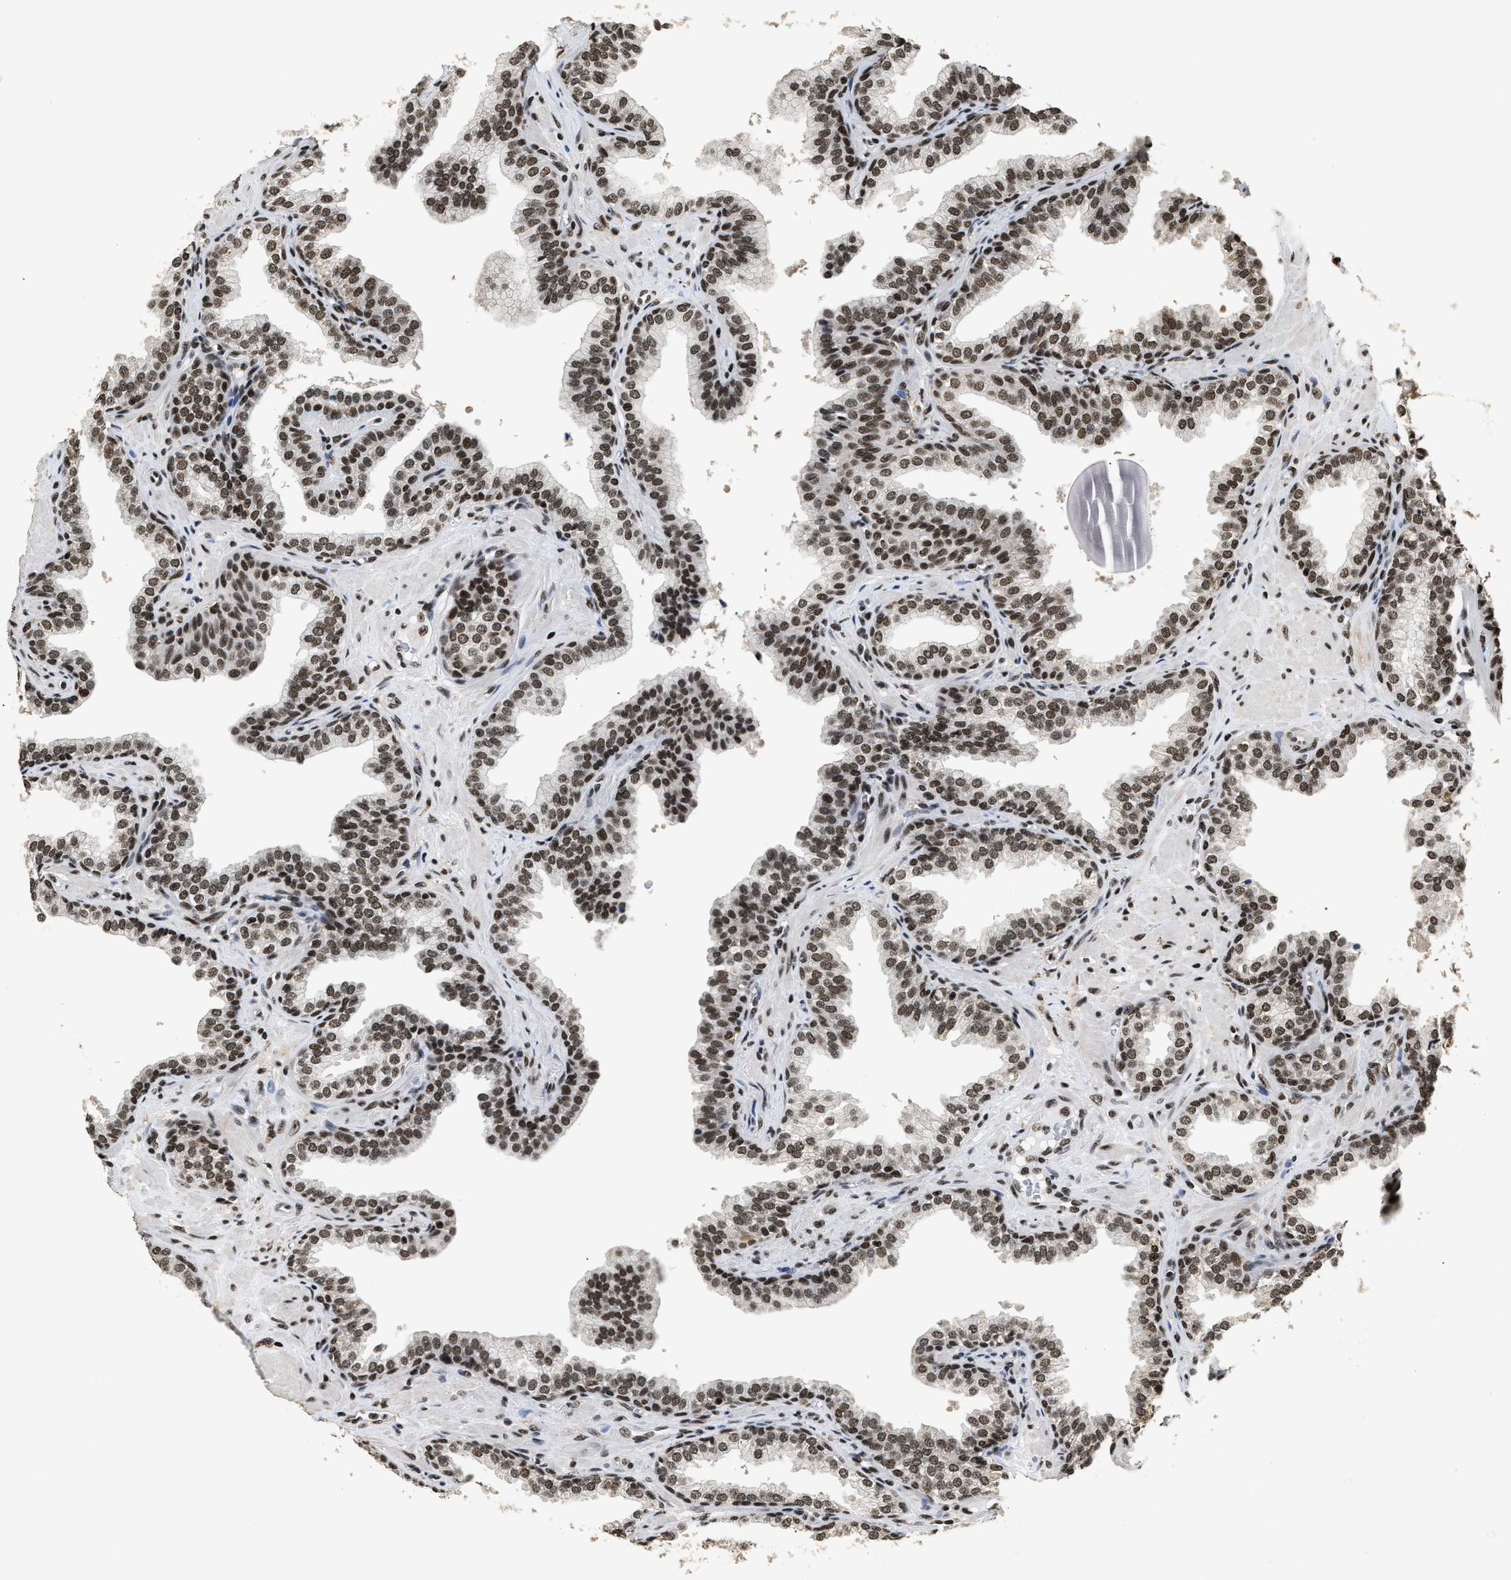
{"staining": {"intensity": "moderate", "quantity": ">75%", "location": "nuclear"}, "tissue": "prostate cancer", "cell_type": "Tumor cells", "image_type": "cancer", "snomed": [{"axis": "morphology", "description": "Adenocarcinoma, High grade"}, {"axis": "topography", "description": "Prostate"}], "caption": "Protein positivity by immunohistochemistry (IHC) demonstrates moderate nuclear staining in approximately >75% of tumor cells in prostate cancer.", "gene": "RAD21", "patient": {"sex": "male", "age": 52}}